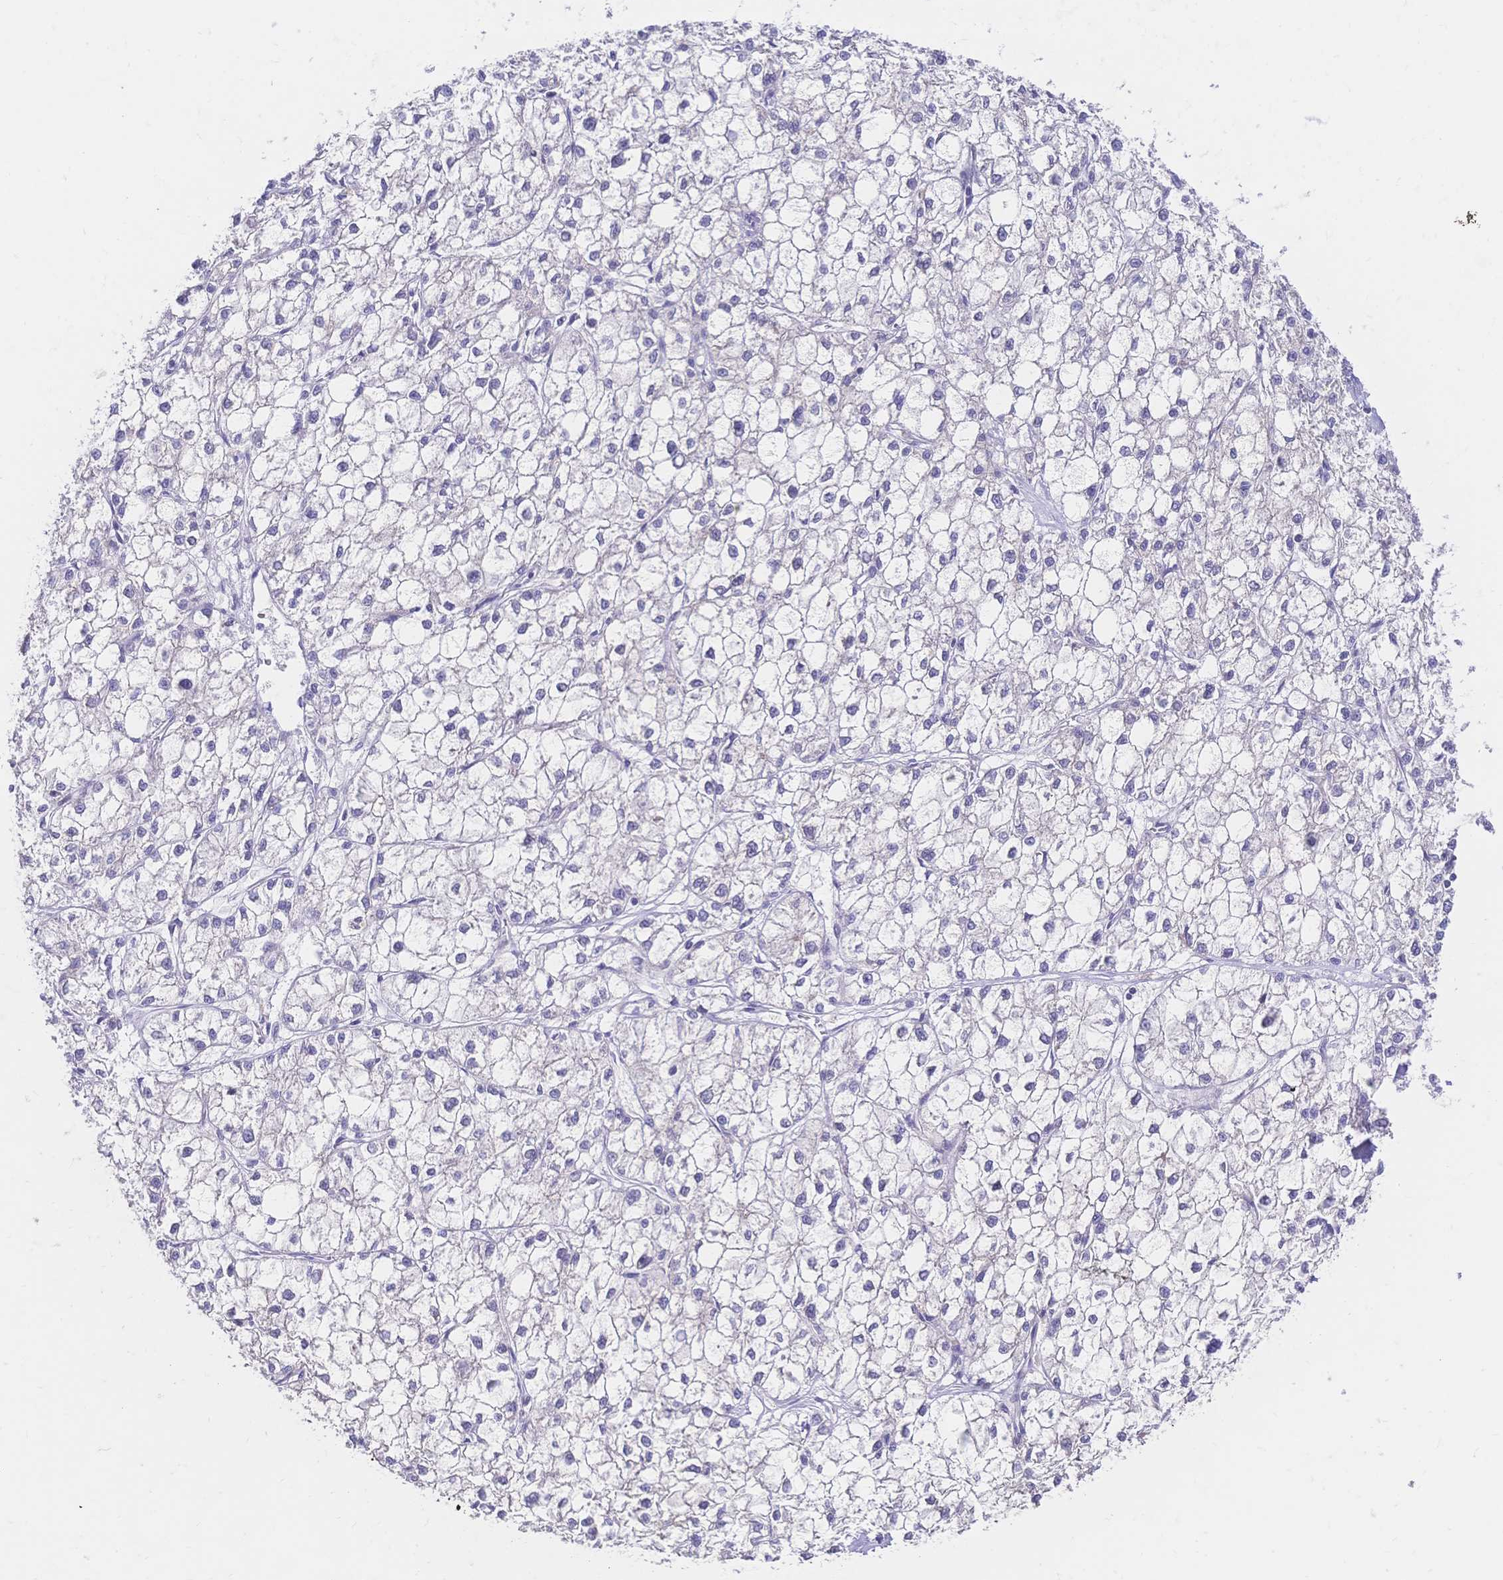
{"staining": {"intensity": "negative", "quantity": "none", "location": "none"}, "tissue": "liver cancer", "cell_type": "Tumor cells", "image_type": "cancer", "snomed": [{"axis": "morphology", "description": "Carcinoma, Hepatocellular, NOS"}, {"axis": "topography", "description": "Liver"}], "caption": "Immunohistochemistry micrograph of human hepatocellular carcinoma (liver) stained for a protein (brown), which displays no positivity in tumor cells.", "gene": "CLEC18B", "patient": {"sex": "female", "age": 43}}